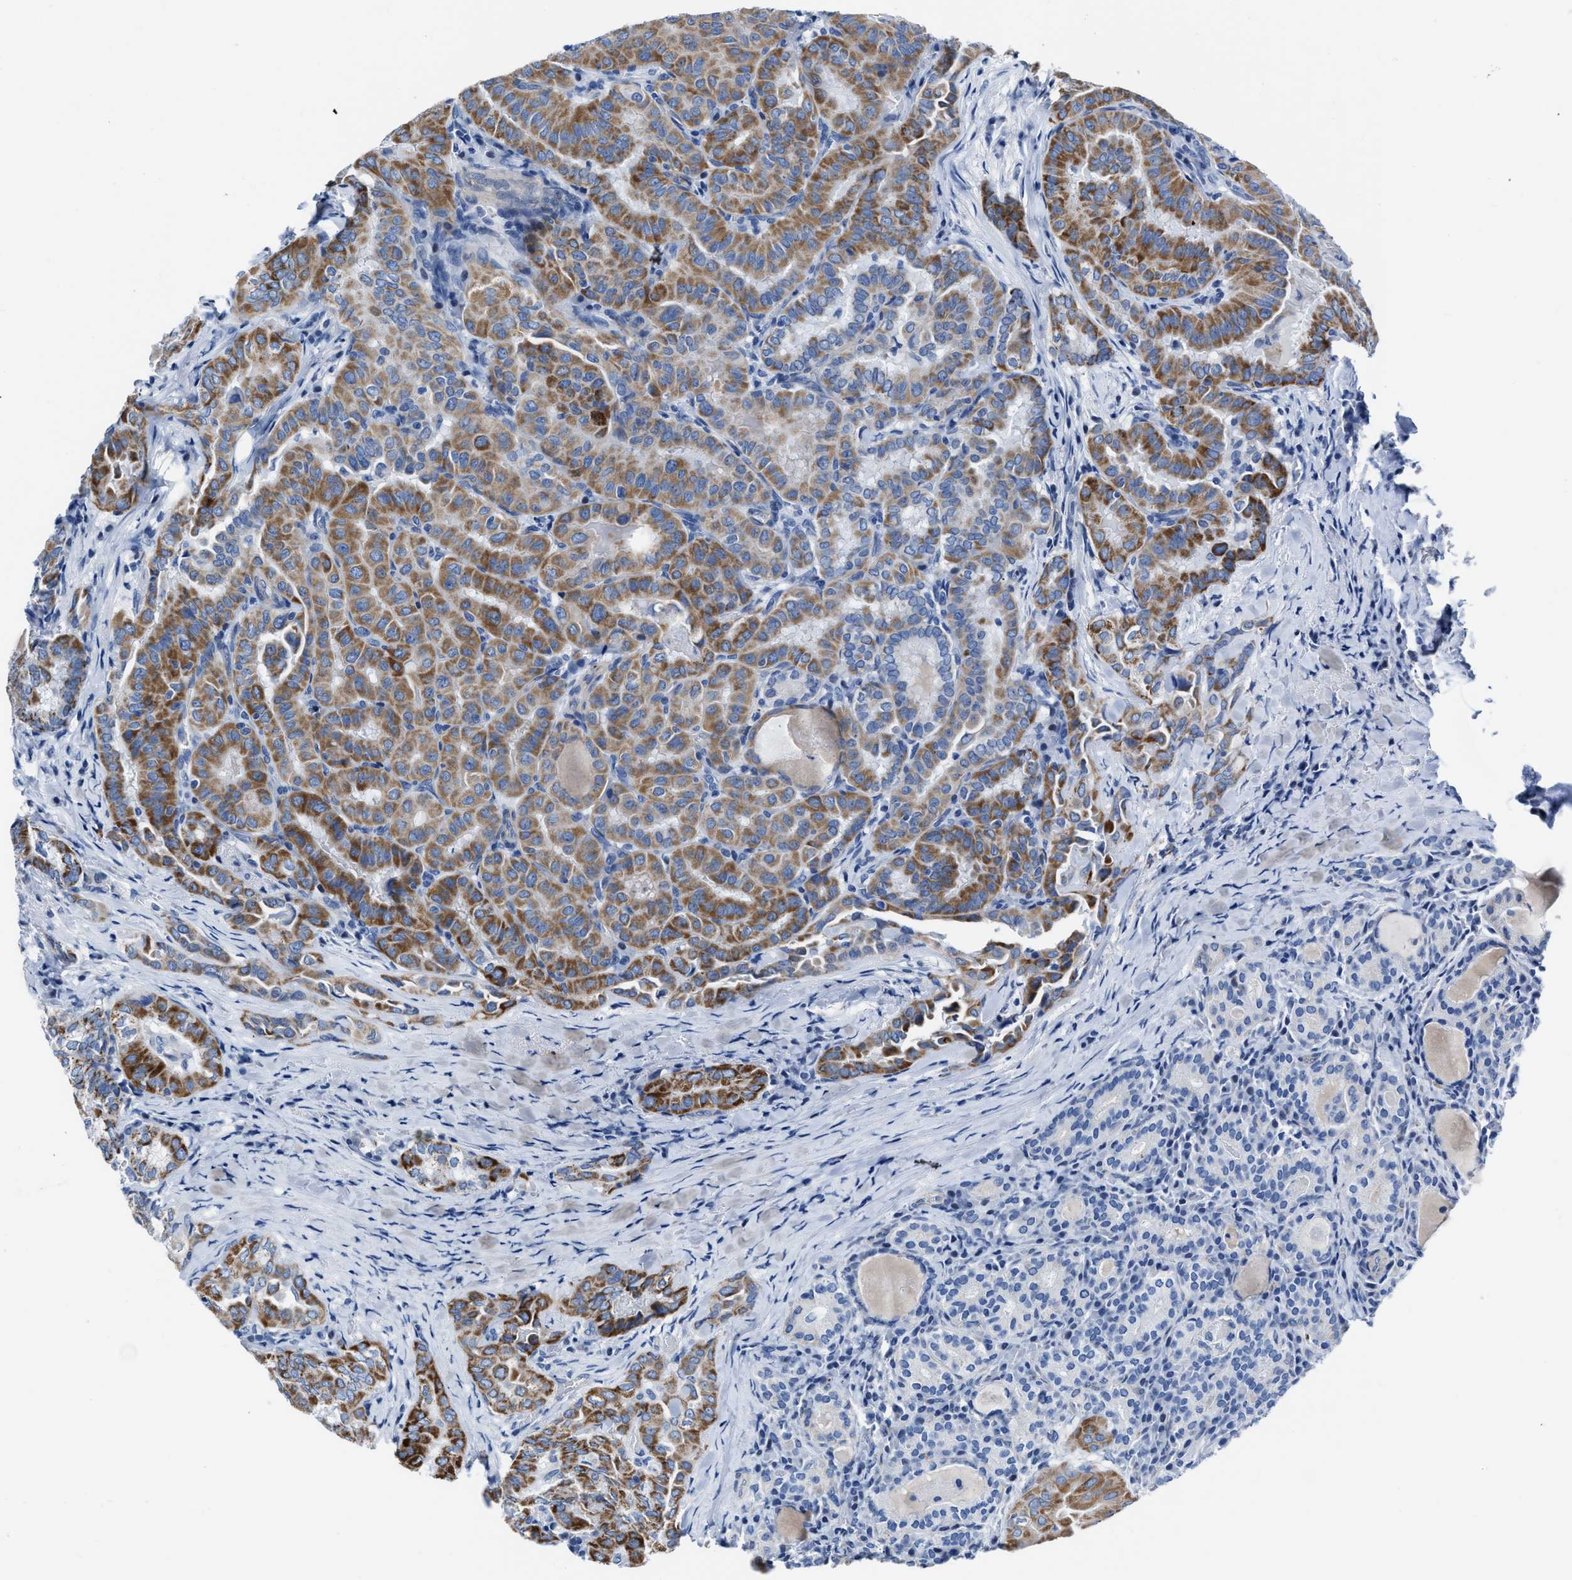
{"staining": {"intensity": "moderate", "quantity": ">75%", "location": "cytoplasmic/membranous"}, "tissue": "thyroid cancer", "cell_type": "Tumor cells", "image_type": "cancer", "snomed": [{"axis": "morphology", "description": "Papillary adenocarcinoma, NOS"}, {"axis": "topography", "description": "Thyroid gland"}], "caption": "Thyroid papillary adenocarcinoma stained with IHC reveals moderate cytoplasmic/membranous expression in about >75% of tumor cells.", "gene": "KCNMB3", "patient": {"sex": "female", "age": 42}}